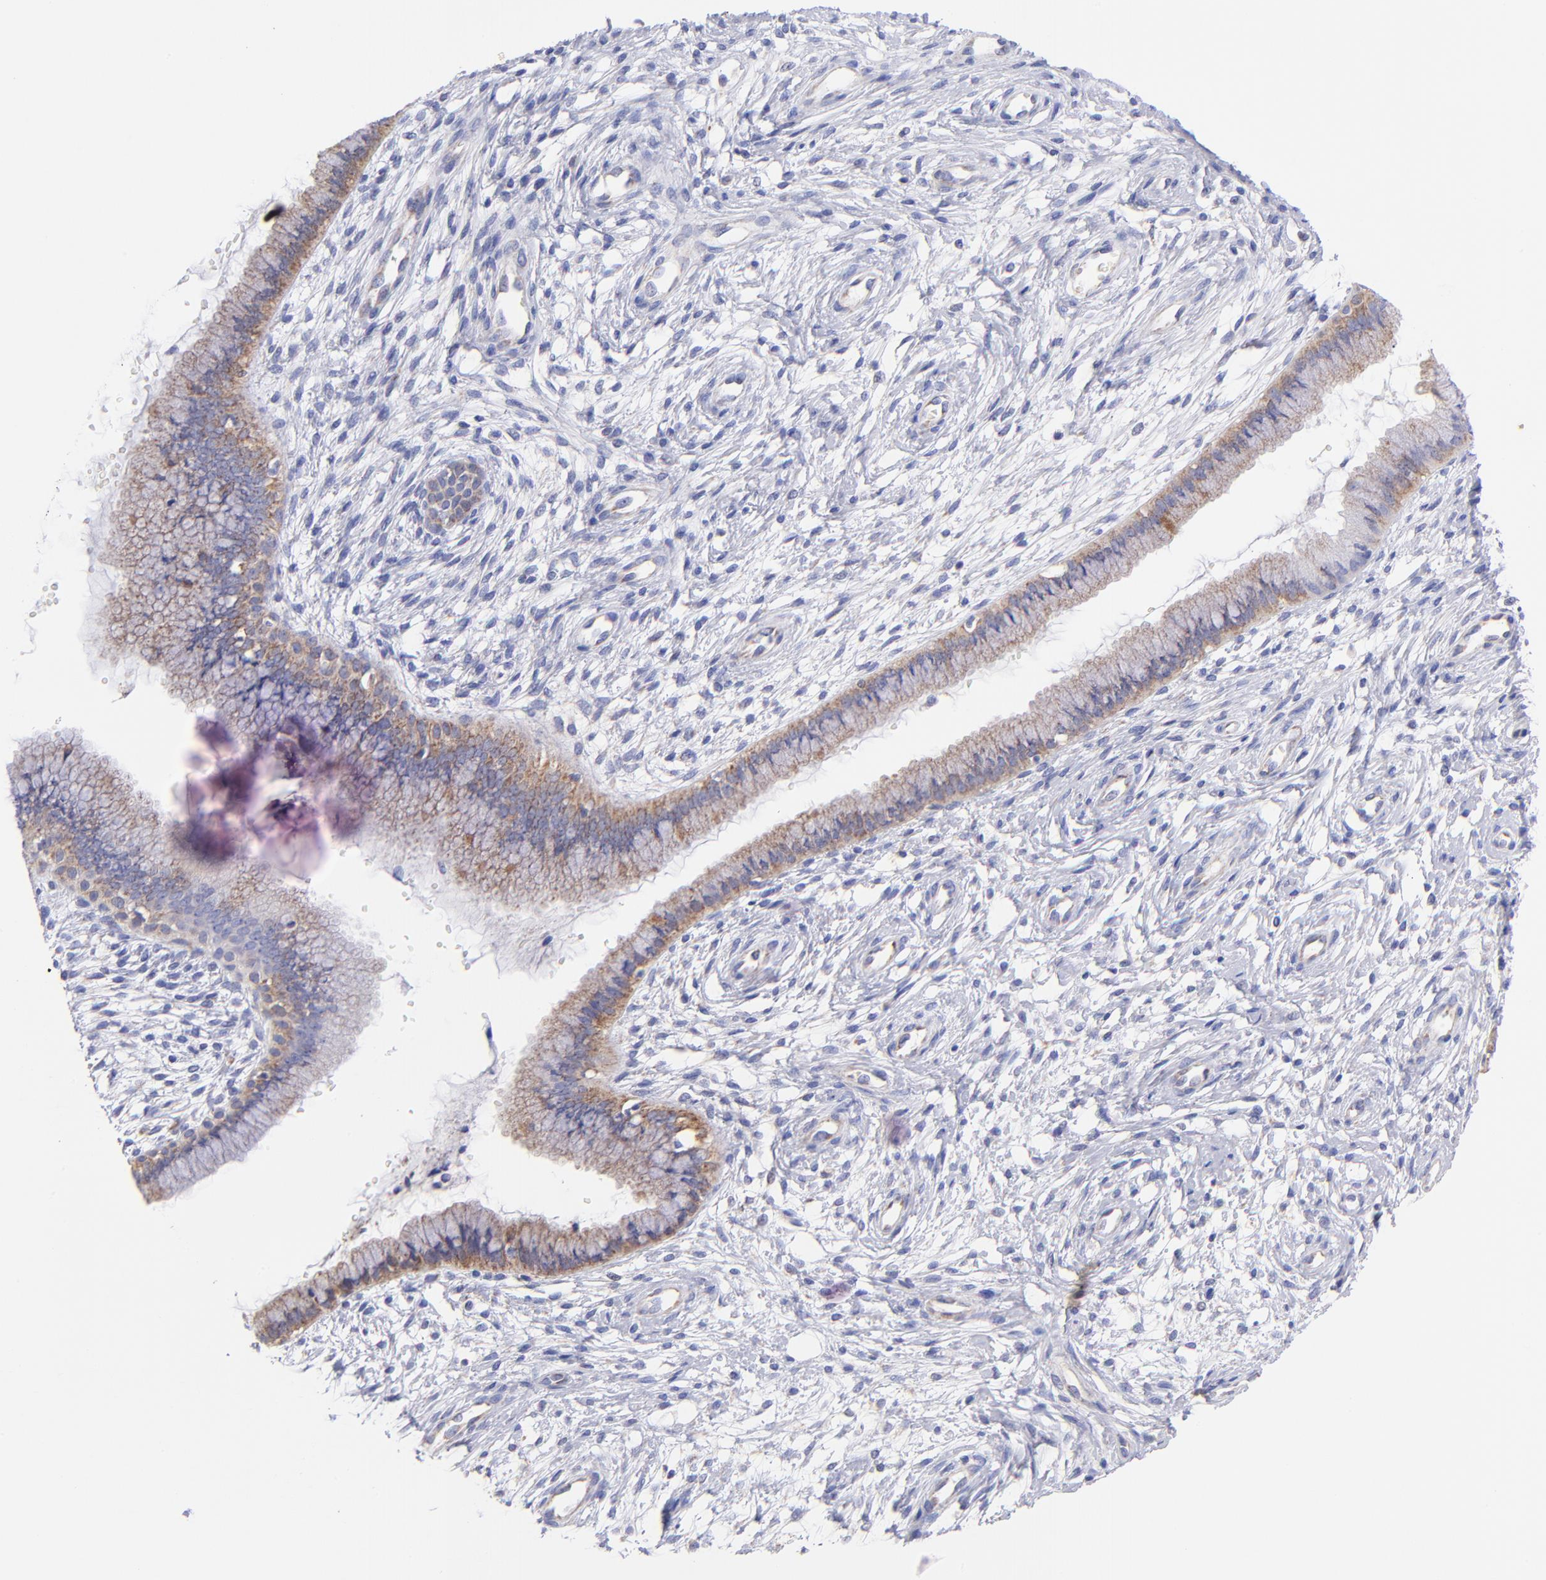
{"staining": {"intensity": "moderate", "quantity": "25%-75%", "location": "cytoplasmic/membranous"}, "tissue": "cervix", "cell_type": "Glandular cells", "image_type": "normal", "snomed": [{"axis": "morphology", "description": "Normal tissue, NOS"}, {"axis": "topography", "description": "Cervix"}], "caption": "Moderate cytoplasmic/membranous positivity is identified in about 25%-75% of glandular cells in benign cervix. (brown staining indicates protein expression, while blue staining denotes nuclei).", "gene": "NDUFB7", "patient": {"sex": "female", "age": 39}}